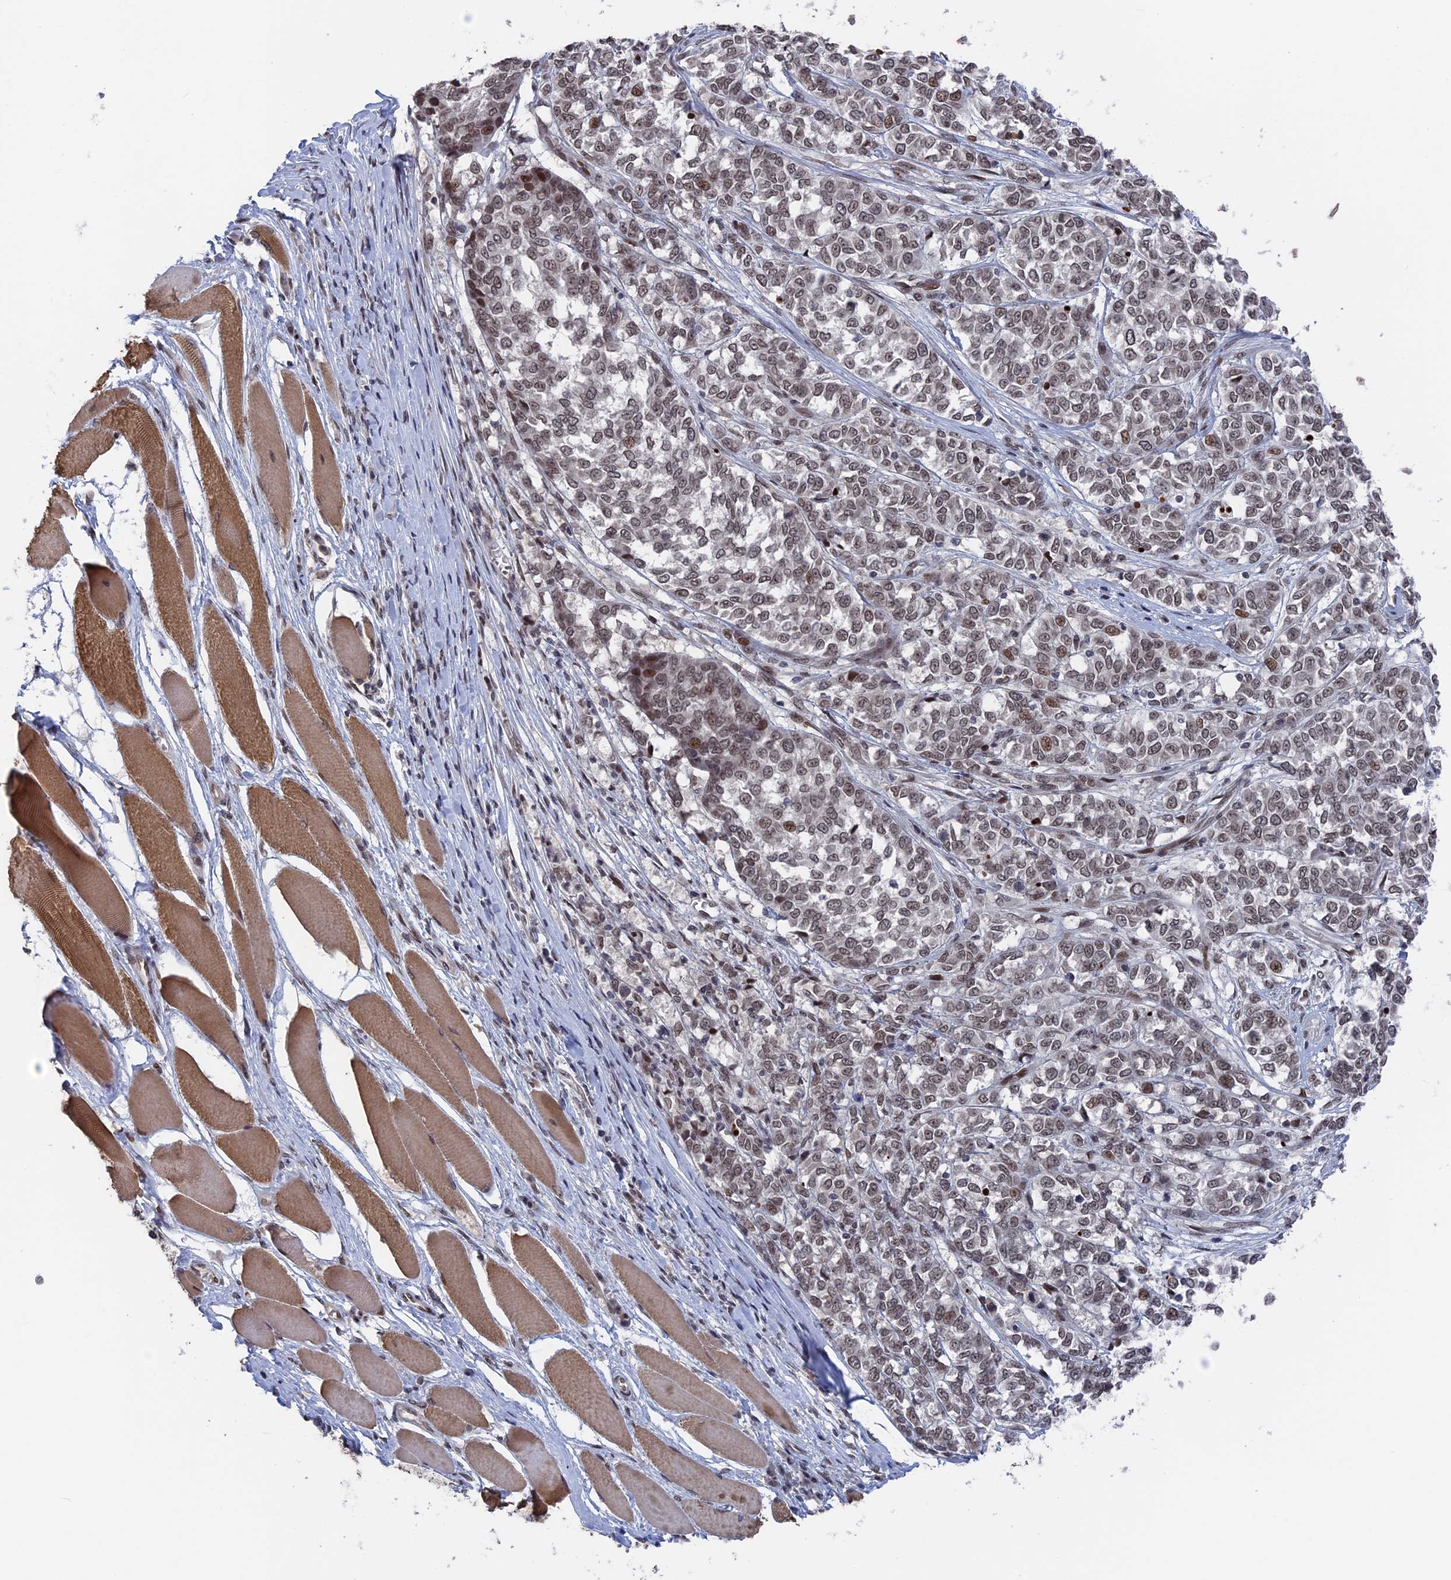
{"staining": {"intensity": "weak", "quantity": ">75%", "location": "nuclear"}, "tissue": "melanoma", "cell_type": "Tumor cells", "image_type": "cancer", "snomed": [{"axis": "morphology", "description": "Malignant melanoma, NOS"}, {"axis": "topography", "description": "Skin"}], "caption": "The photomicrograph demonstrates a brown stain indicating the presence of a protein in the nuclear of tumor cells in malignant melanoma.", "gene": "NR2C2AP", "patient": {"sex": "female", "age": 72}}